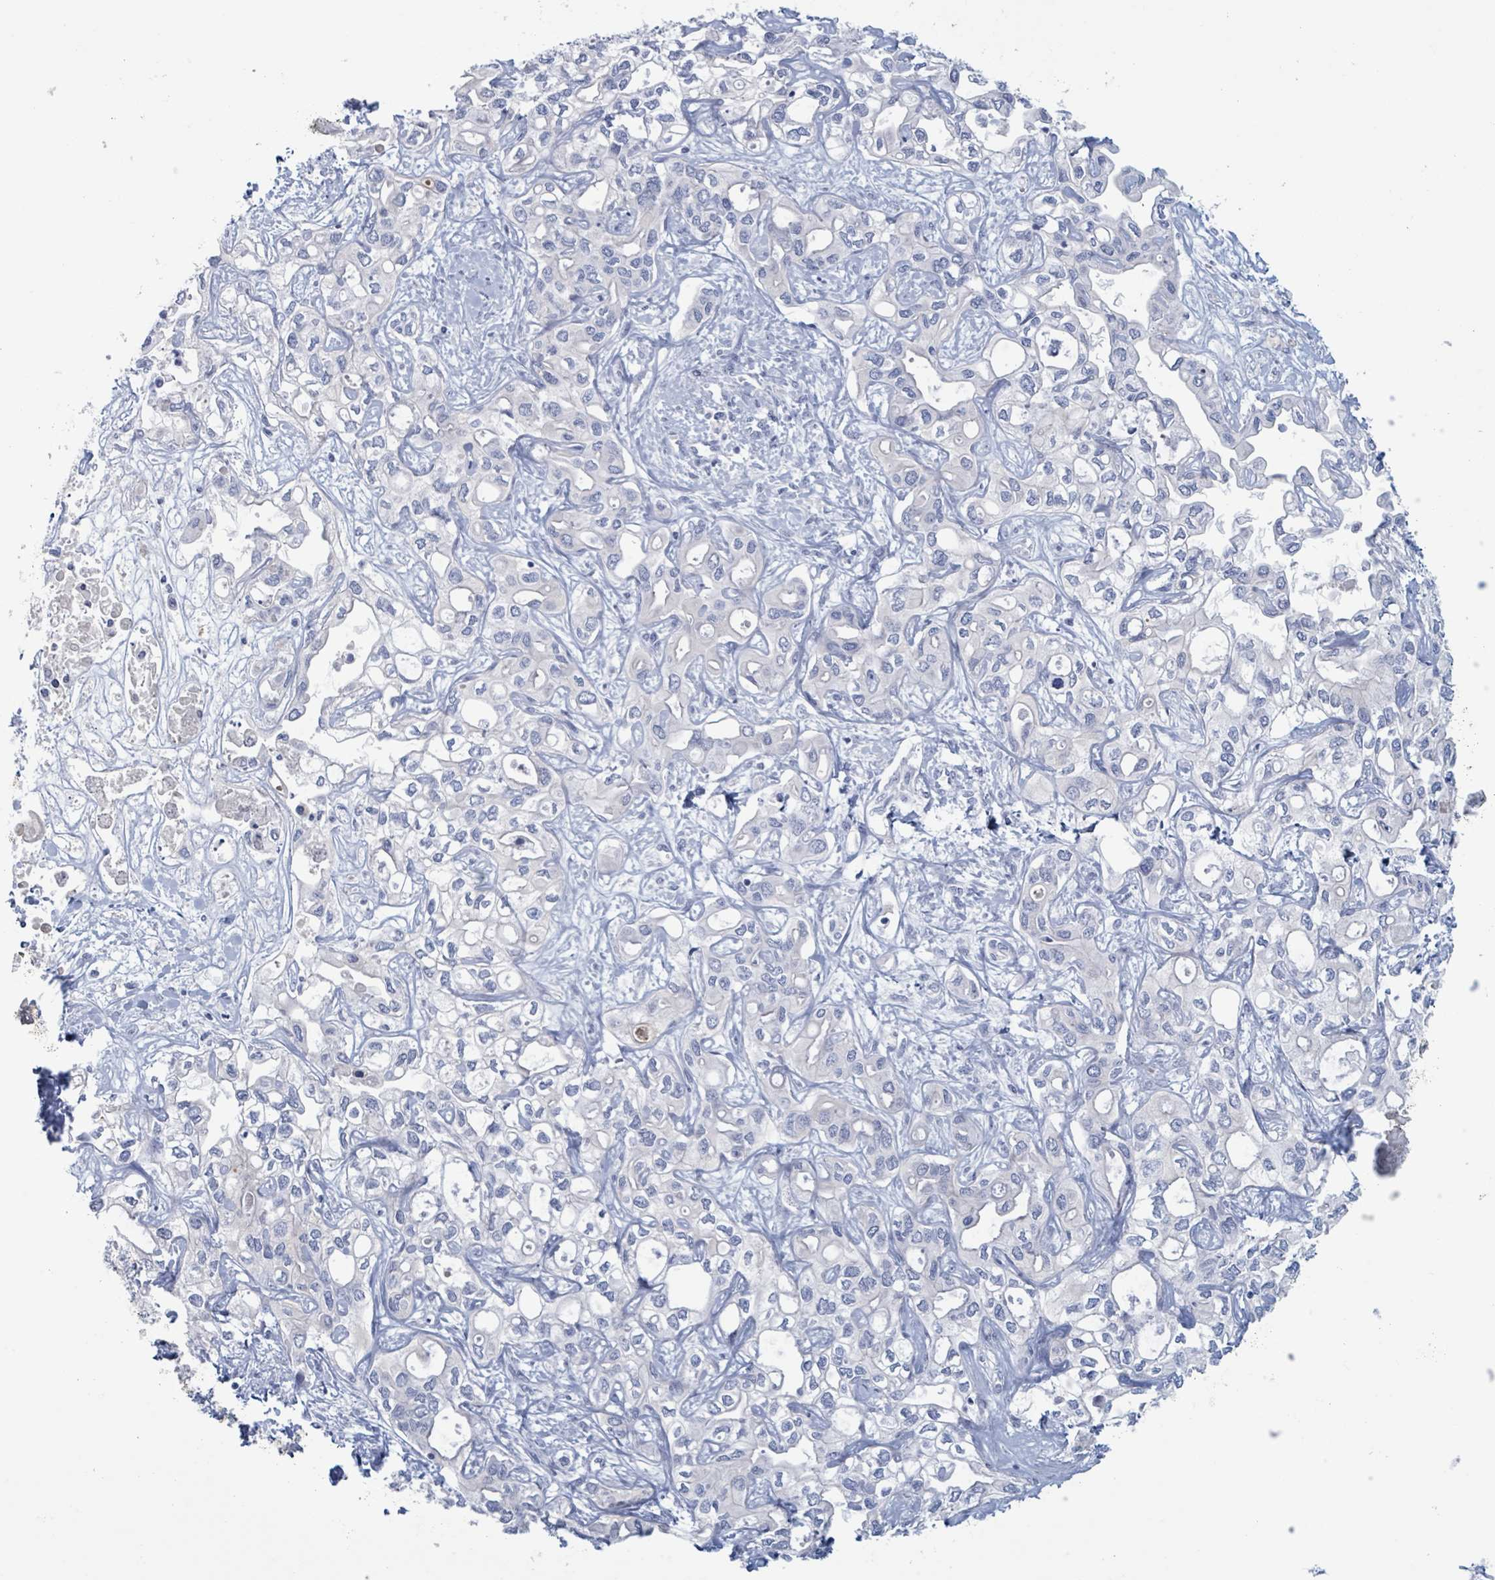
{"staining": {"intensity": "negative", "quantity": "none", "location": "none"}, "tissue": "liver cancer", "cell_type": "Tumor cells", "image_type": "cancer", "snomed": [{"axis": "morphology", "description": "Cholangiocarcinoma"}, {"axis": "topography", "description": "Liver"}], "caption": "Liver cholangiocarcinoma was stained to show a protein in brown. There is no significant staining in tumor cells.", "gene": "KLK4", "patient": {"sex": "female", "age": 64}}